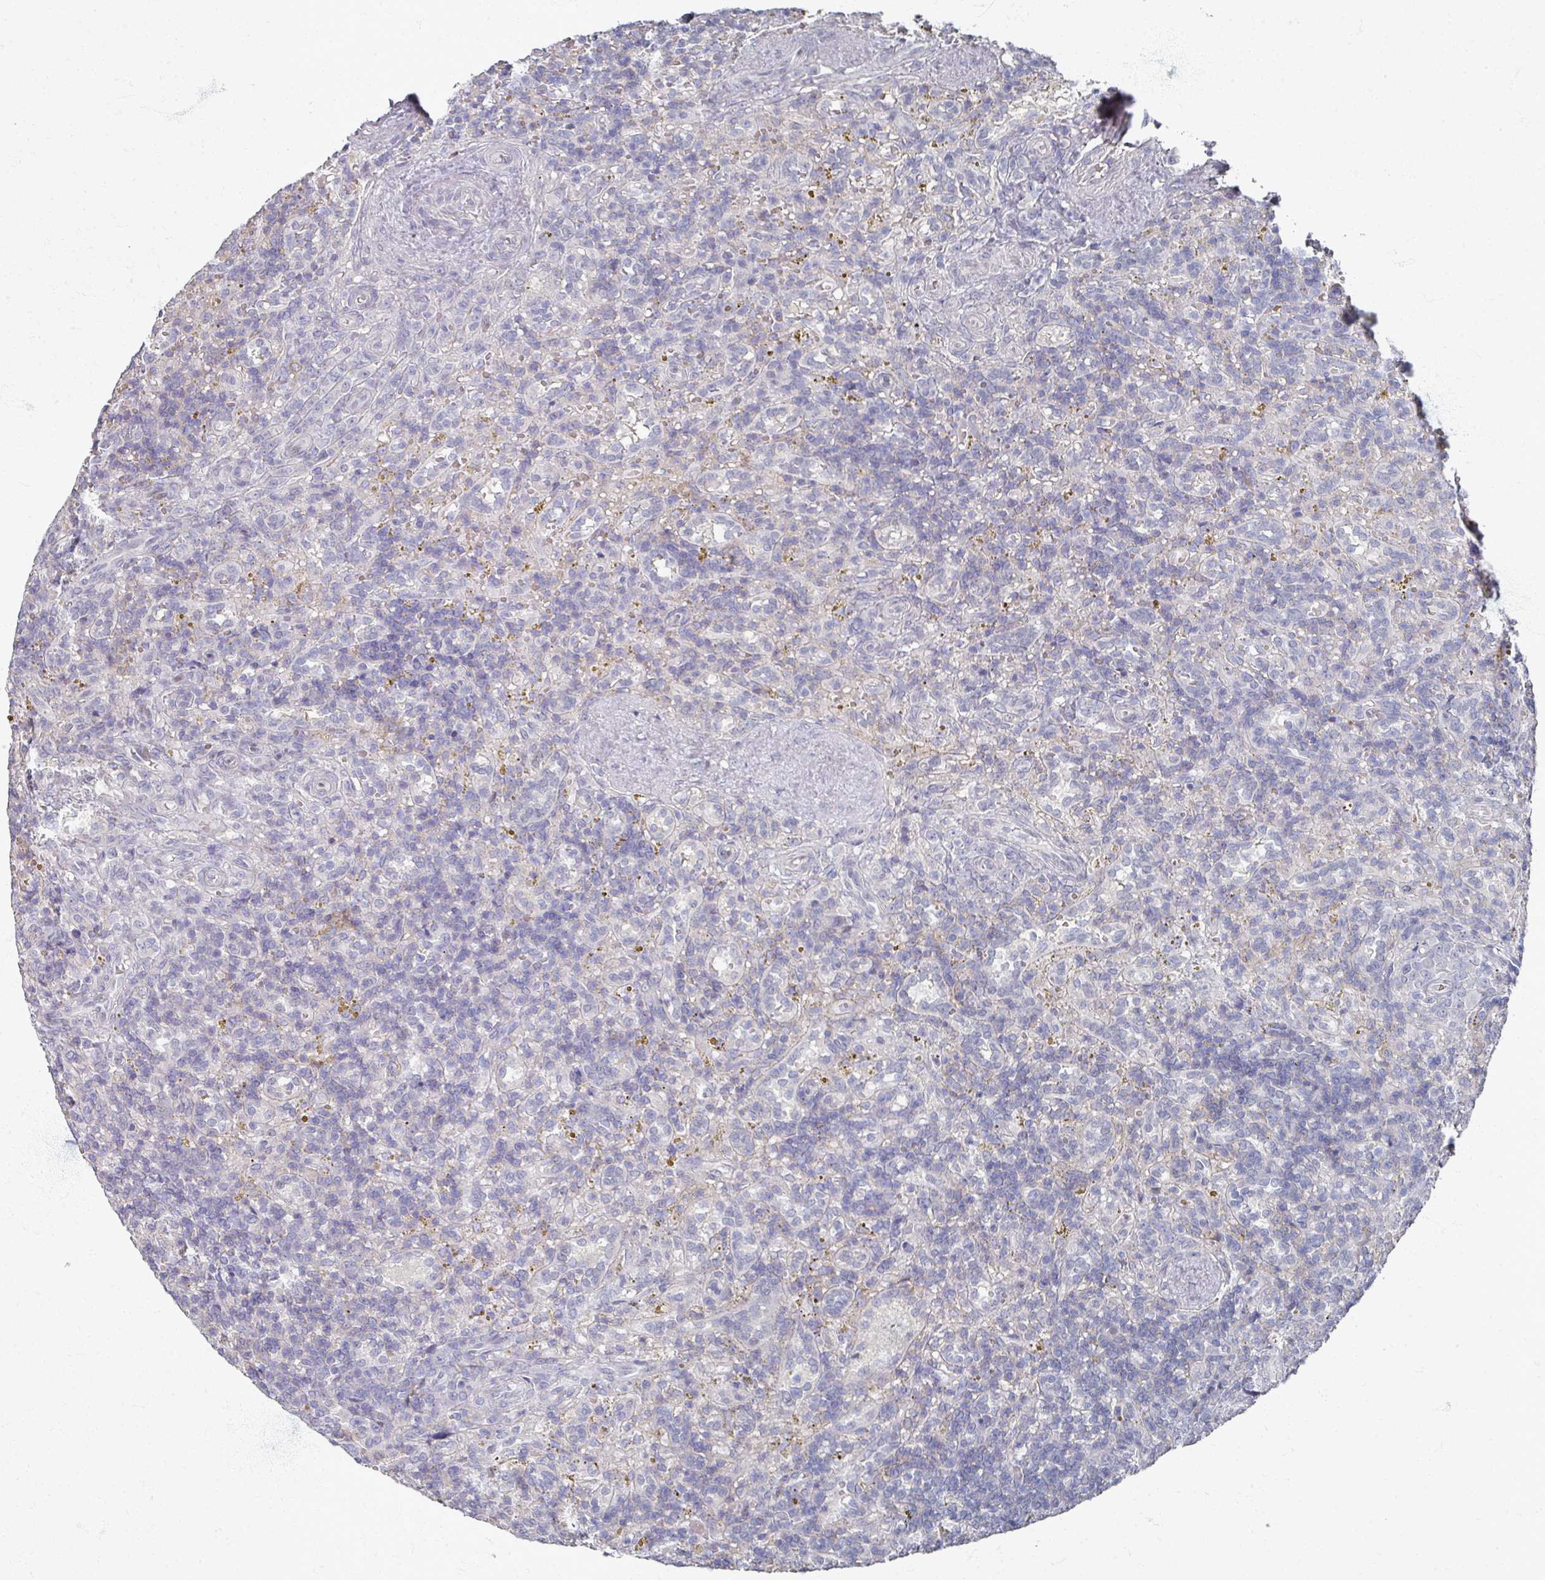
{"staining": {"intensity": "negative", "quantity": "none", "location": "none"}, "tissue": "lymphoma", "cell_type": "Tumor cells", "image_type": "cancer", "snomed": [{"axis": "morphology", "description": "Malignant lymphoma, non-Hodgkin's type, Low grade"}, {"axis": "topography", "description": "Spleen"}], "caption": "Immunohistochemical staining of lymphoma reveals no significant positivity in tumor cells. Brightfield microscopy of immunohistochemistry (IHC) stained with DAB (3,3'-diaminobenzidine) (brown) and hematoxylin (blue), captured at high magnification.", "gene": "TTYH3", "patient": {"sex": "male", "age": 67}}